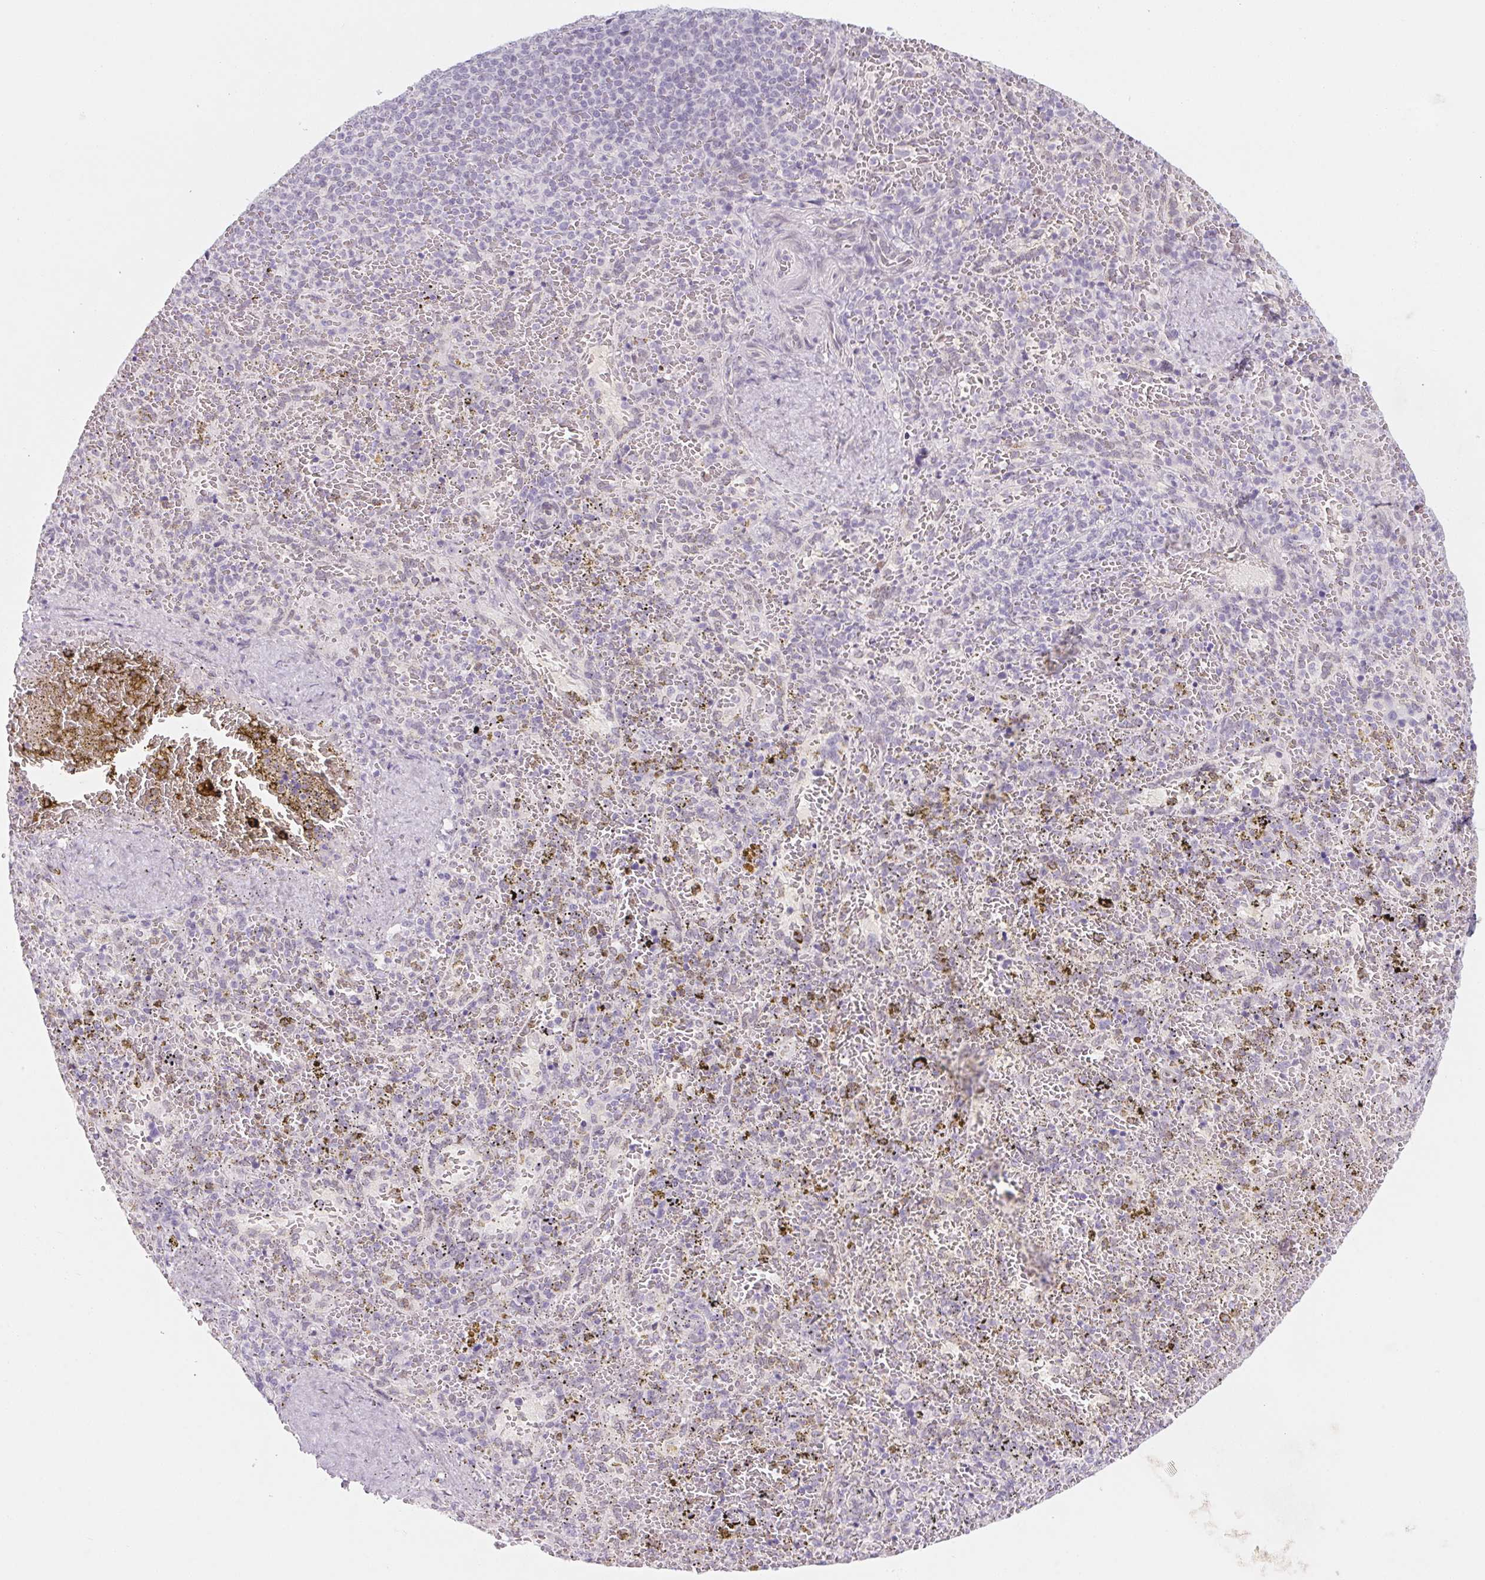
{"staining": {"intensity": "negative", "quantity": "none", "location": "none"}, "tissue": "spleen", "cell_type": "Cells in red pulp", "image_type": "normal", "snomed": [{"axis": "morphology", "description": "Normal tissue, NOS"}, {"axis": "topography", "description": "Spleen"}], "caption": "Image shows no protein expression in cells in red pulp of normal spleen.", "gene": "KCNQ2", "patient": {"sex": "female", "age": 50}}